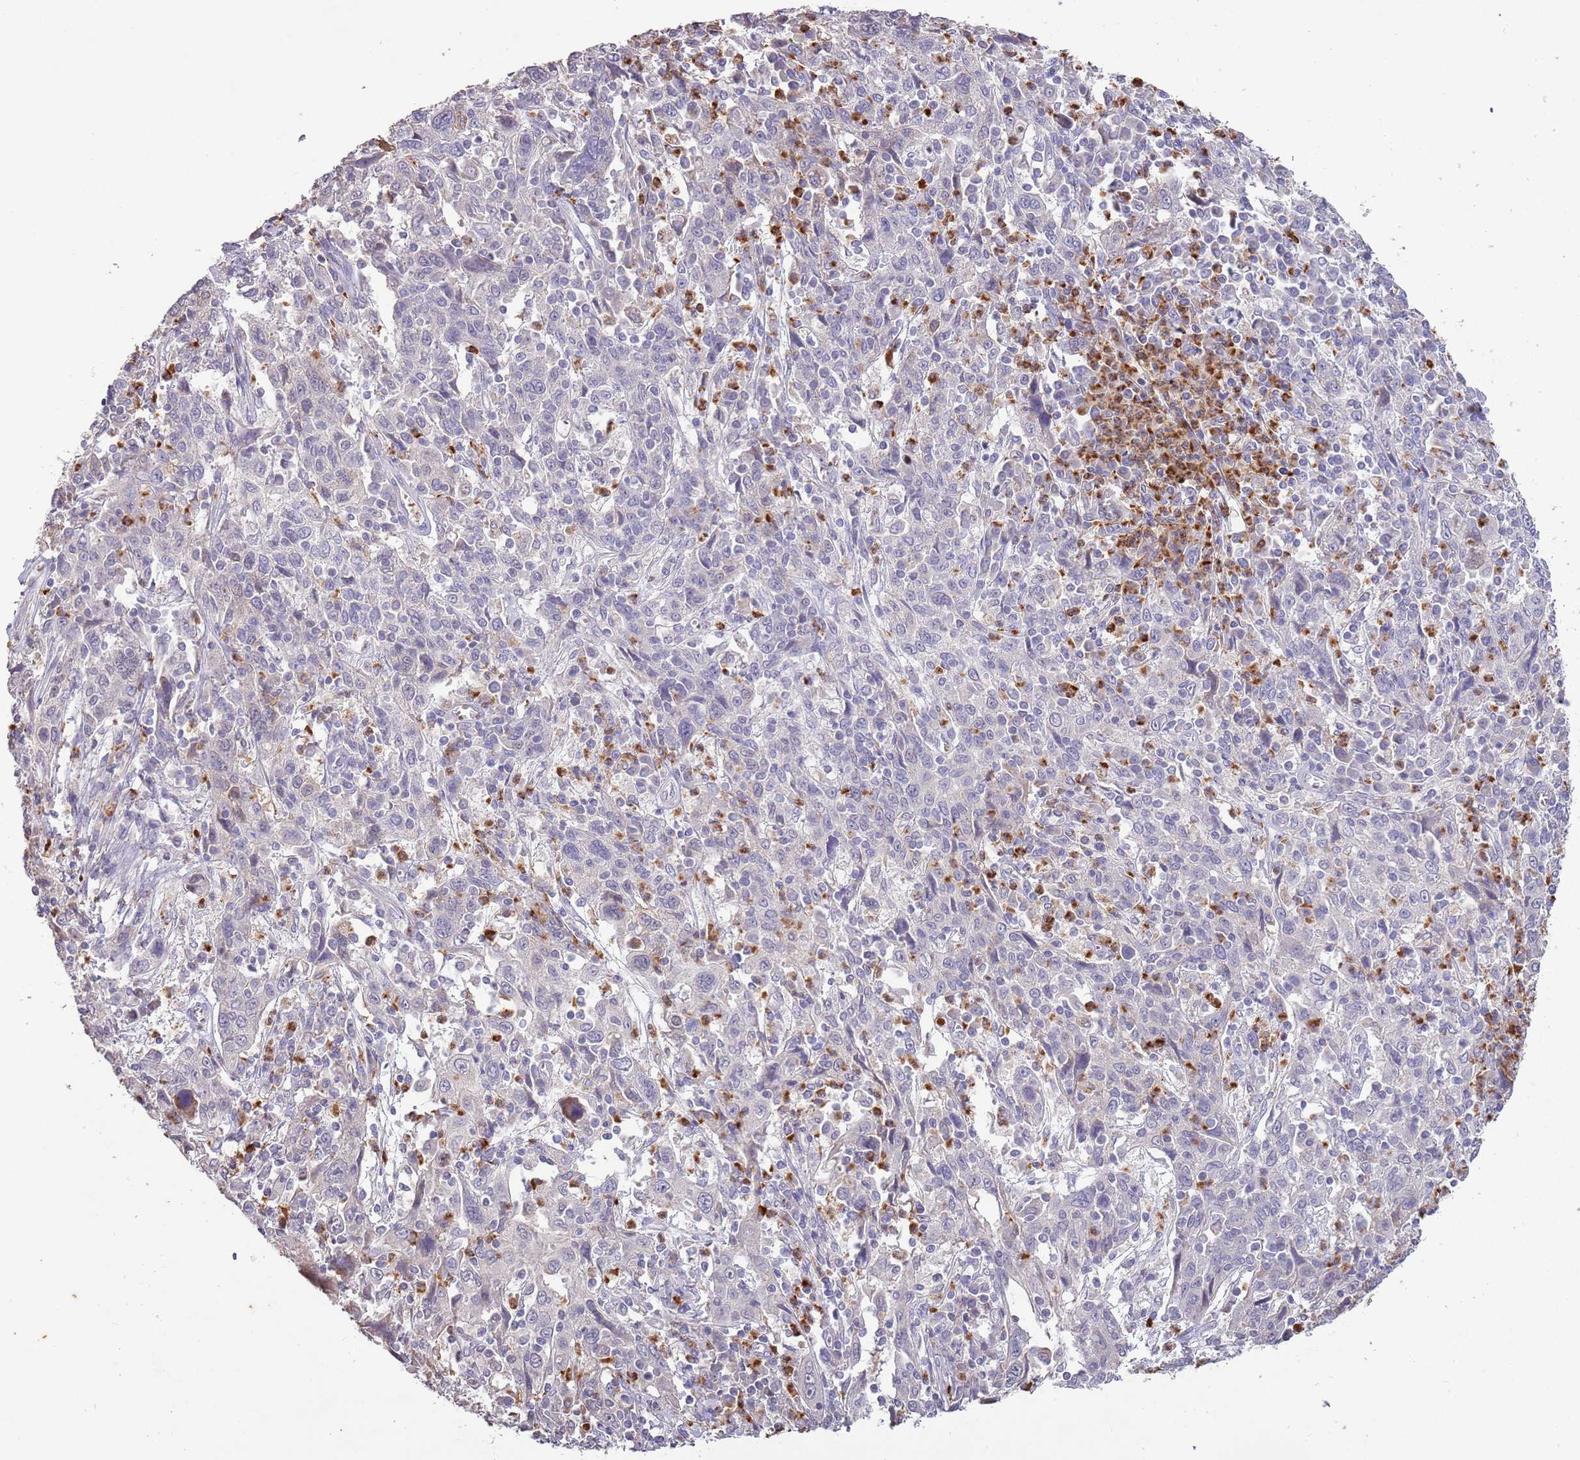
{"staining": {"intensity": "negative", "quantity": "none", "location": "none"}, "tissue": "cervical cancer", "cell_type": "Tumor cells", "image_type": "cancer", "snomed": [{"axis": "morphology", "description": "Squamous cell carcinoma, NOS"}, {"axis": "topography", "description": "Cervix"}], "caption": "IHC of human cervical squamous cell carcinoma shows no staining in tumor cells.", "gene": "P2RY13", "patient": {"sex": "female", "age": 46}}